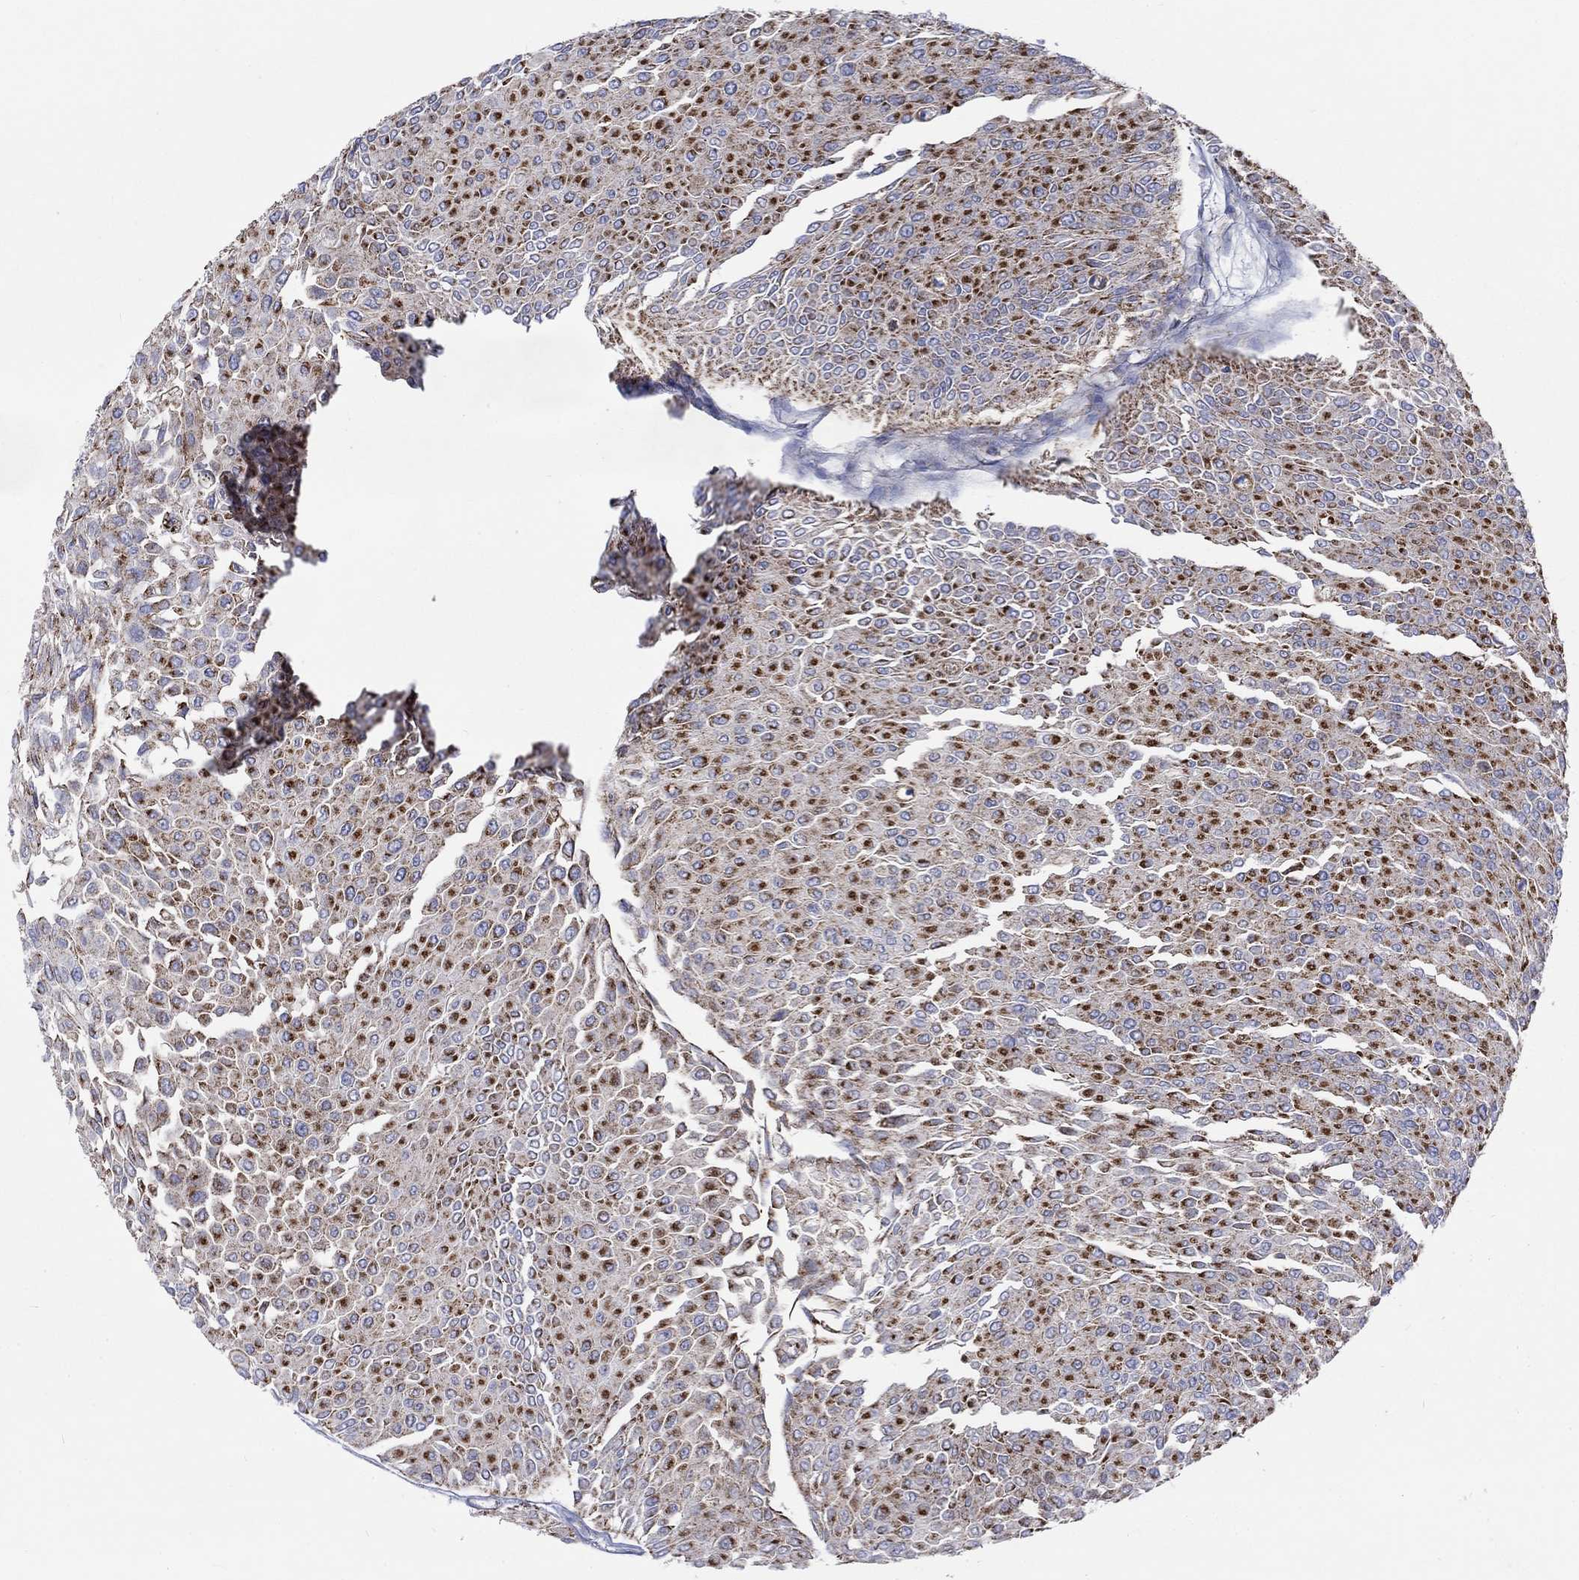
{"staining": {"intensity": "strong", "quantity": "25%-75%", "location": "cytoplasmic/membranous"}, "tissue": "urothelial cancer", "cell_type": "Tumor cells", "image_type": "cancer", "snomed": [{"axis": "morphology", "description": "Urothelial carcinoma, Low grade"}, {"axis": "topography", "description": "Urinary bladder"}], "caption": "About 25%-75% of tumor cells in human urothelial carcinoma (low-grade) demonstrate strong cytoplasmic/membranous protein staining as visualized by brown immunohistochemical staining.", "gene": "SLC35F2", "patient": {"sex": "male", "age": 67}}